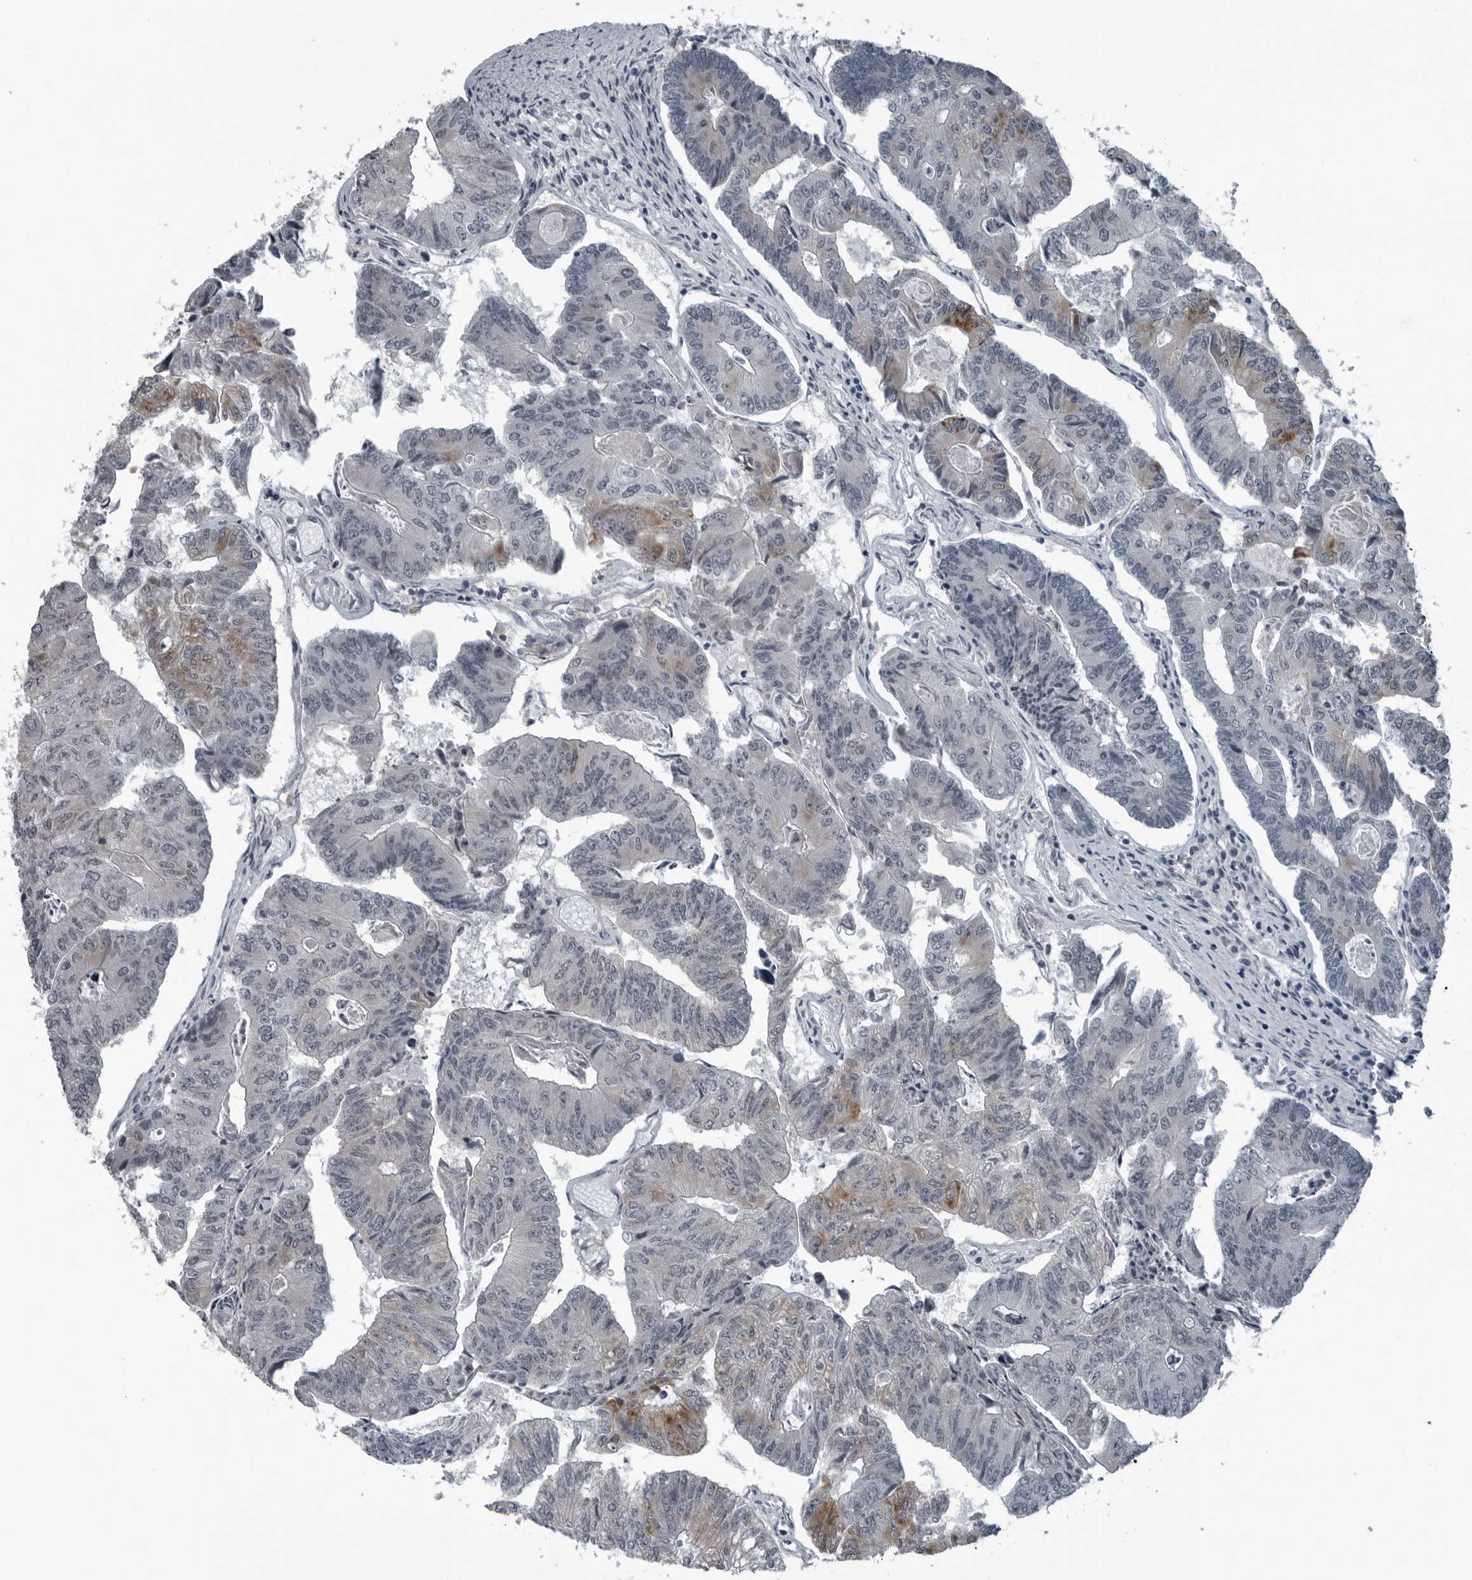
{"staining": {"intensity": "moderate", "quantity": "<25%", "location": "cytoplasmic/membranous"}, "tissue": "colorectal cancer", "cell_type": "Tumor cells", "image_type": "cancer", "snomed": [{"axis": "morphology", "description": "Adenocarcinoma, NOS"}, {"axis": "topography", "description": "Colon"}], "caption": "This image exhibits colorectal adenocarcinoma stained with immunohistochemistry to label a protein in brown. The cytoplasmic/membranous of tumor cells show moderate positivity for the protein. Nuclei are counter-stained blue.", "gene": "GAK", "patient": {"sex": "female", "age": 67}}